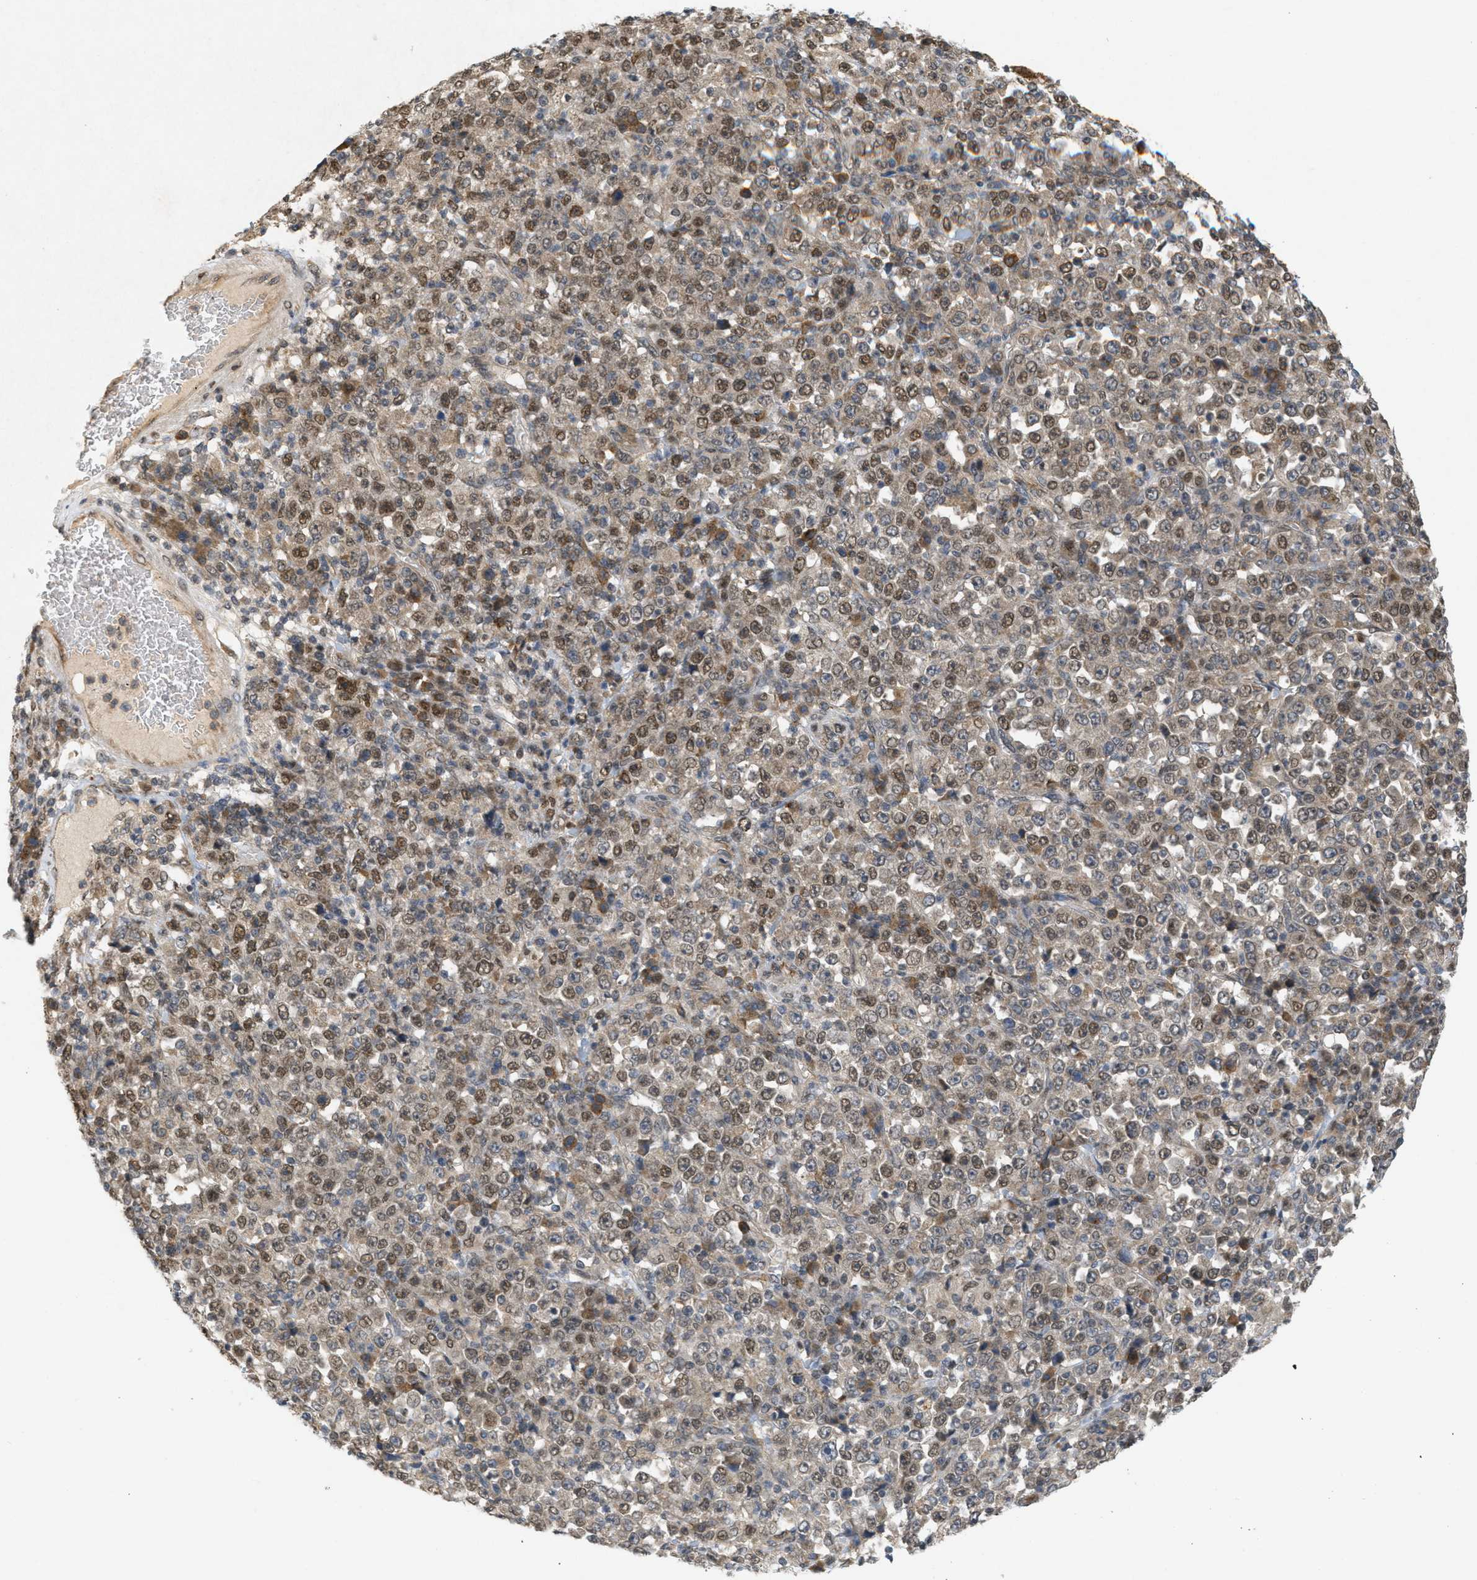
{"staining": {"intensity": "moderate", "quantity": "25%-75%", "location": "cytoplasmic/membranous,nuclear"}, "tissue": "stomach cancer", "cell_type": "Tumor cells", "image_type": "cancer", "snomed": [{"axis": "morphology", "description": "Normal tissue, NOS"}, {"axis": "morphology", "description": "Adenocarcinoma, NOS"}, {"axis": "topography", "description": "Stomach, upper"}, {"axis": "topography", "description": "Stomach"}], "caption": "Moderate cytoplasmic/membranous and nuclear protein staining is seen in approximately 25%-75% of tumor cells in stomach cancer (adenocarcinoma).", "gene": "PRKD1", "patient": {"sex": "male", "age": 59}}